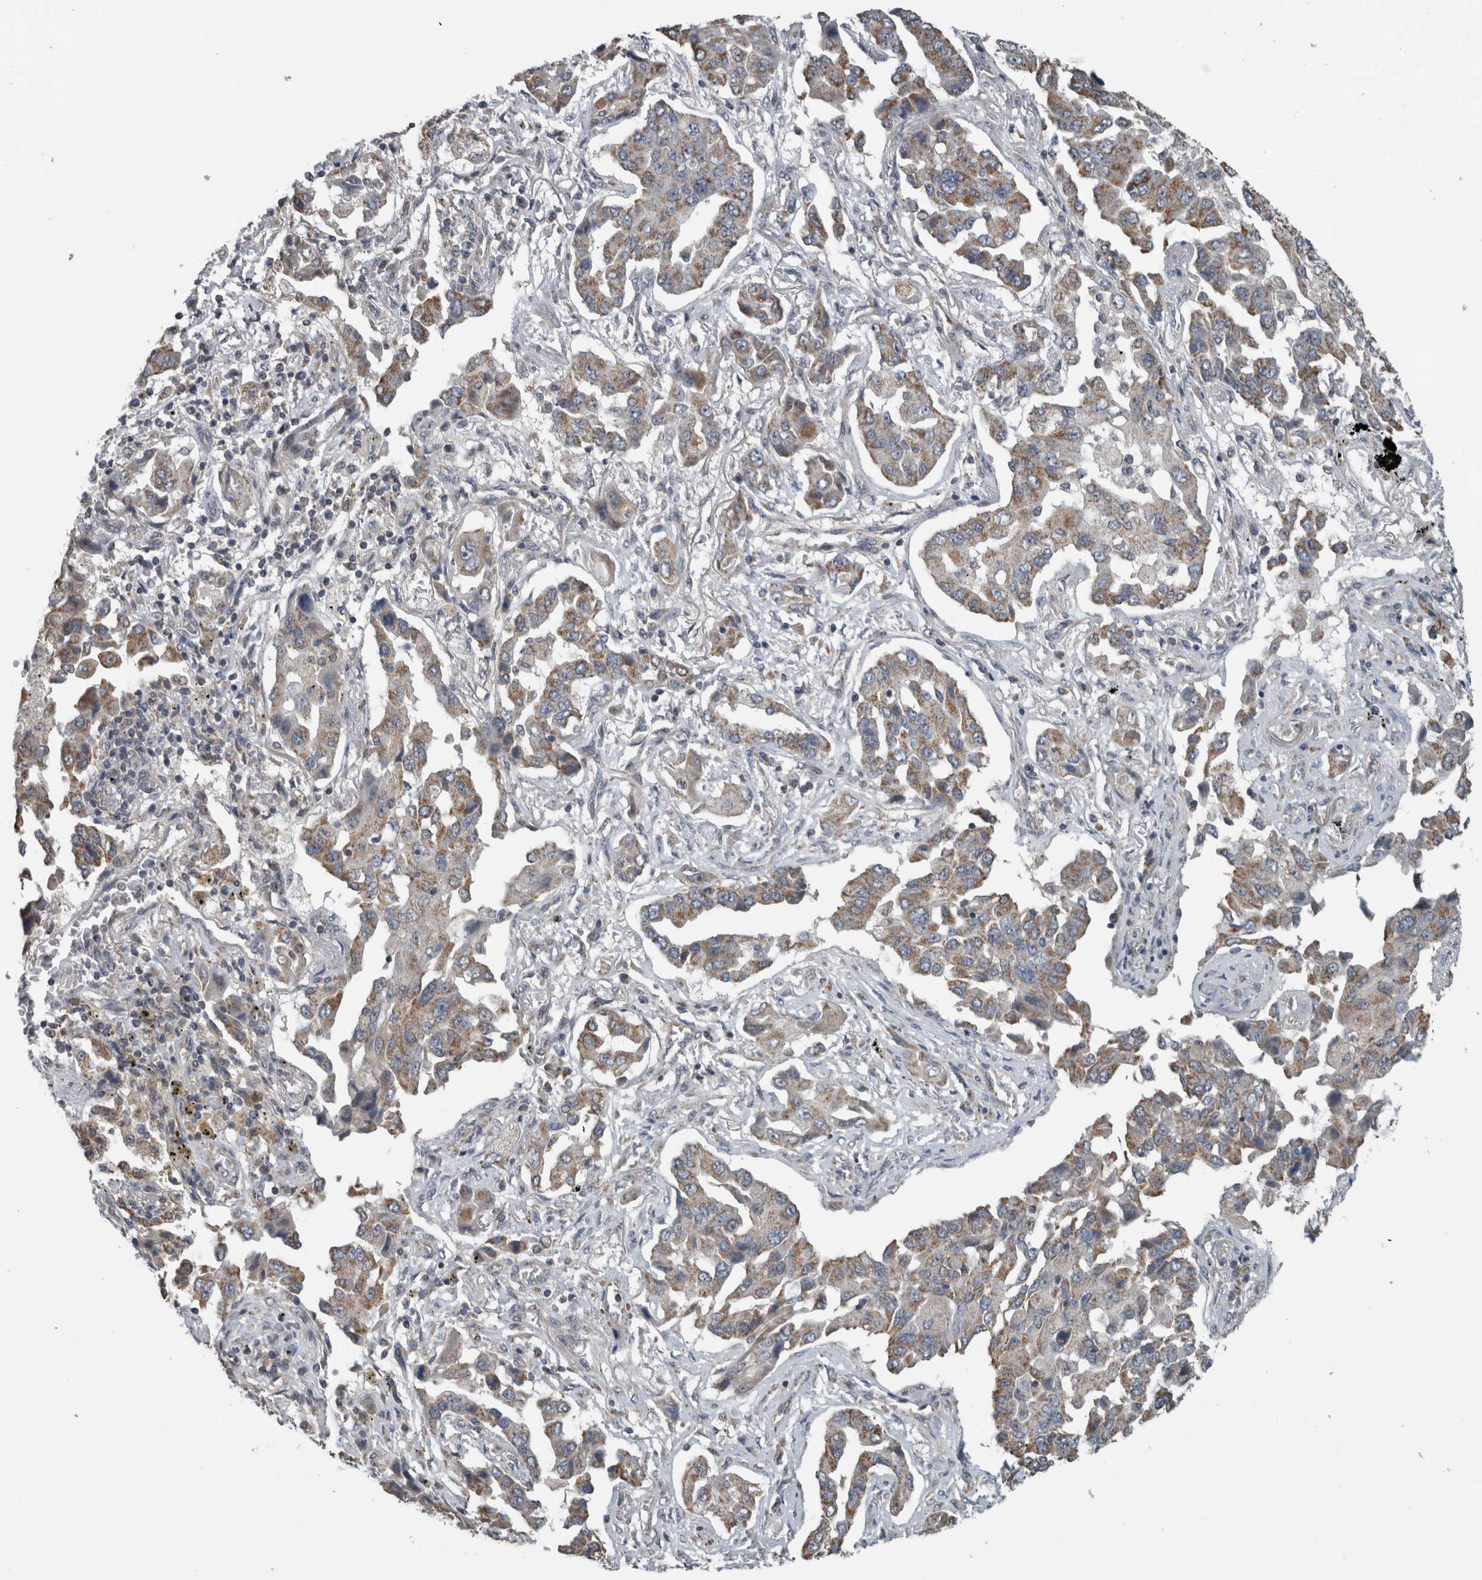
{"staining": {"intensity": "moderate", "quantity": "25%-75%", "location": "cytoplasmic/membranous"}, "tissue": "lung cancer", "cell_type": "Tumor cells", "image_type": "cancer", "snomed": [{"axis": "morphology", "description": "Adenocarcinoma, NOS"}, {"axis": "topography", "description": "Lung"}], "caption": "Brown immunohistochemical staining in adenocarcinoma (lung) reveals moderate cytoplasmic/membranous positivity in about 25%-75% of tumor cells.", "gene": "ARMC1", "patient": {"sex": "female", "age": 65}}